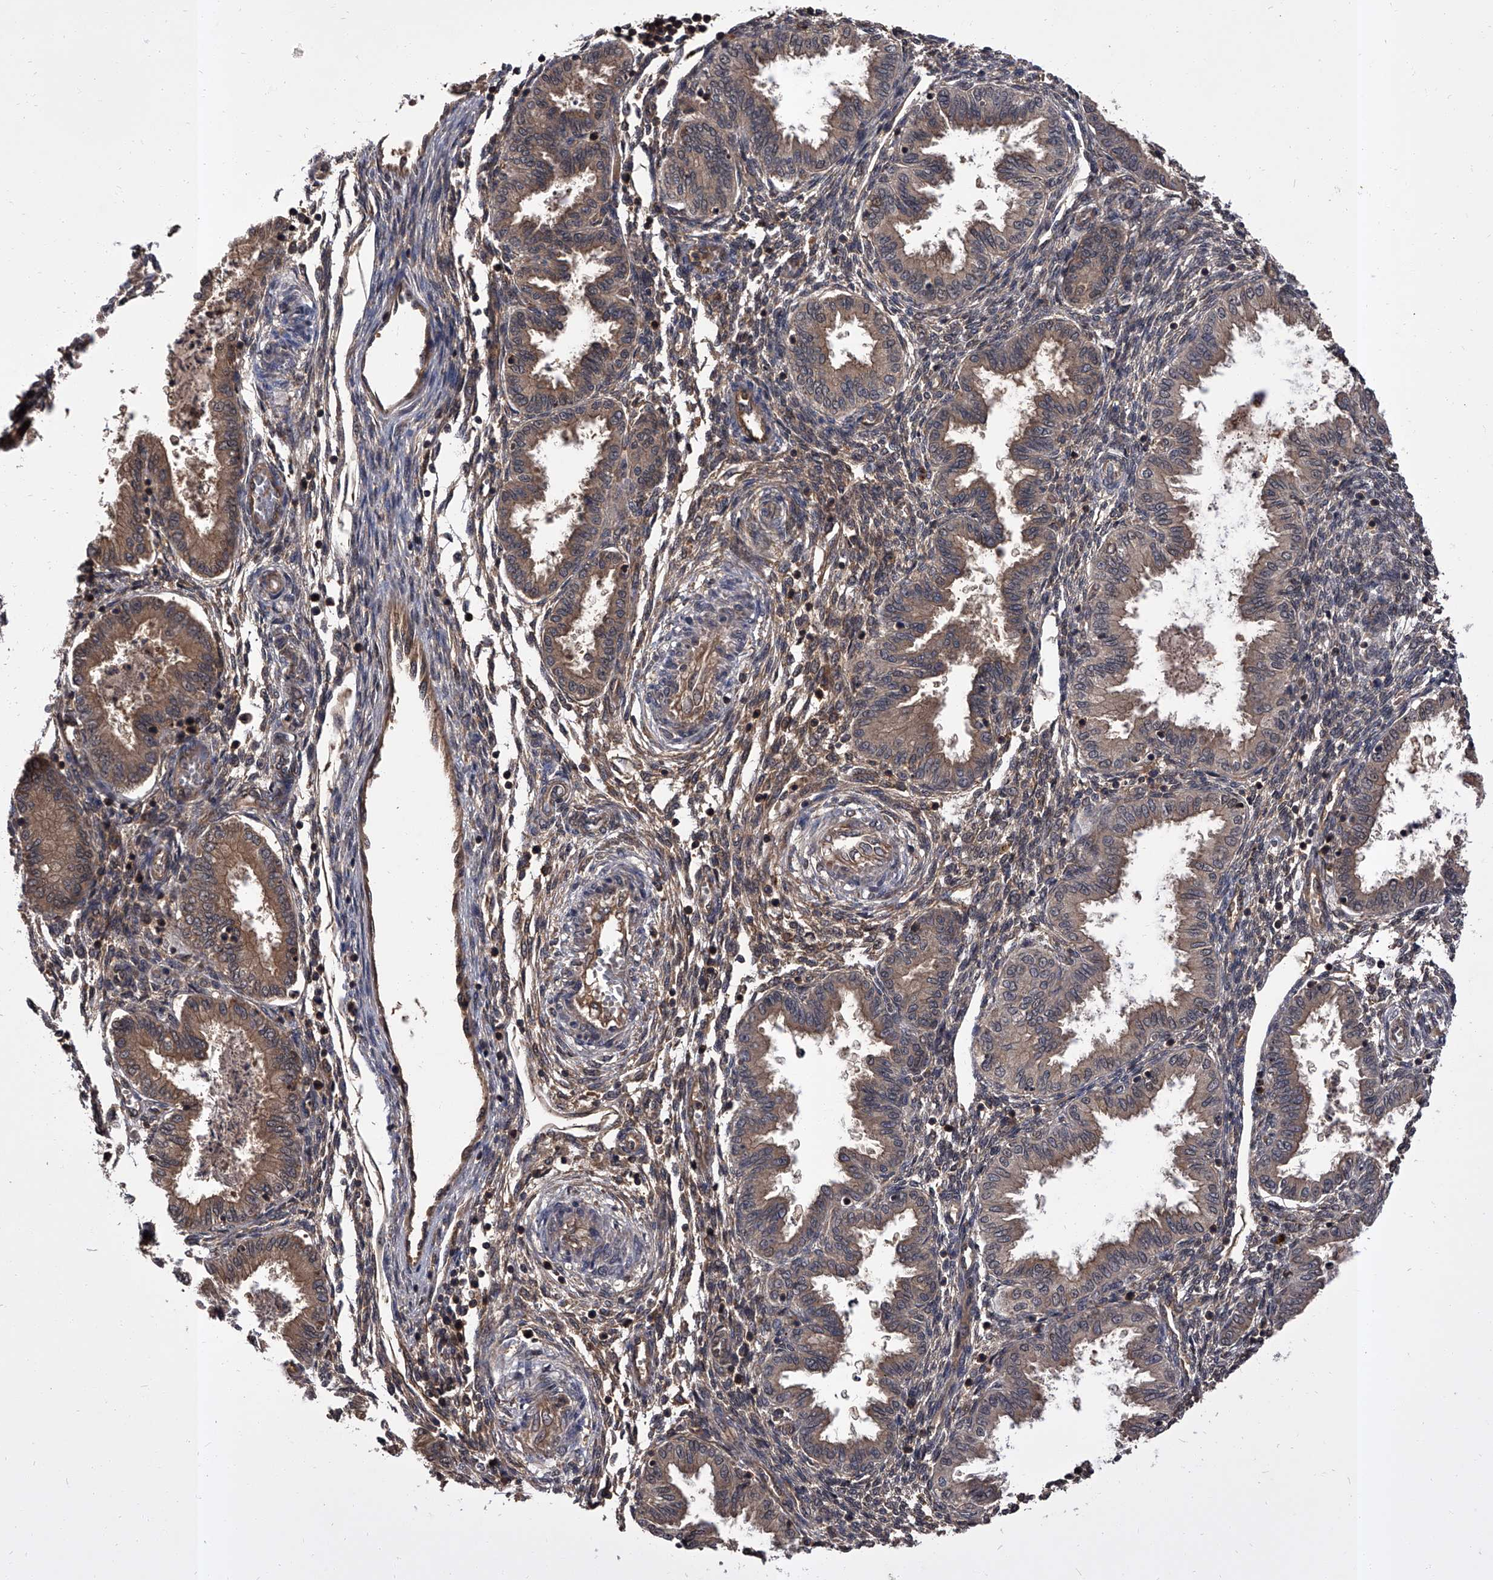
{"staining": {"intensity": "weak", "quantity": "25%-75%", "location": "cytoplasmic/membranous,nuclear"}, "tissue": "endometrium", "cell_type": "Cells in endometrial stroma", "image_type": "normal", "snomed": [{"axis": "morphology", "description": "Normal tissue, NOS"}, {"axis": "topography", "description": "Endometrium"}], "caption": "Unremarkable endometrium reveals weak cytoplasmic/membranous,nuclear positivity in about 25%-75% of cells in endometrial stroma.", "gene": "SLC18B1", "patient": {"sex": "female", "age": 33}}